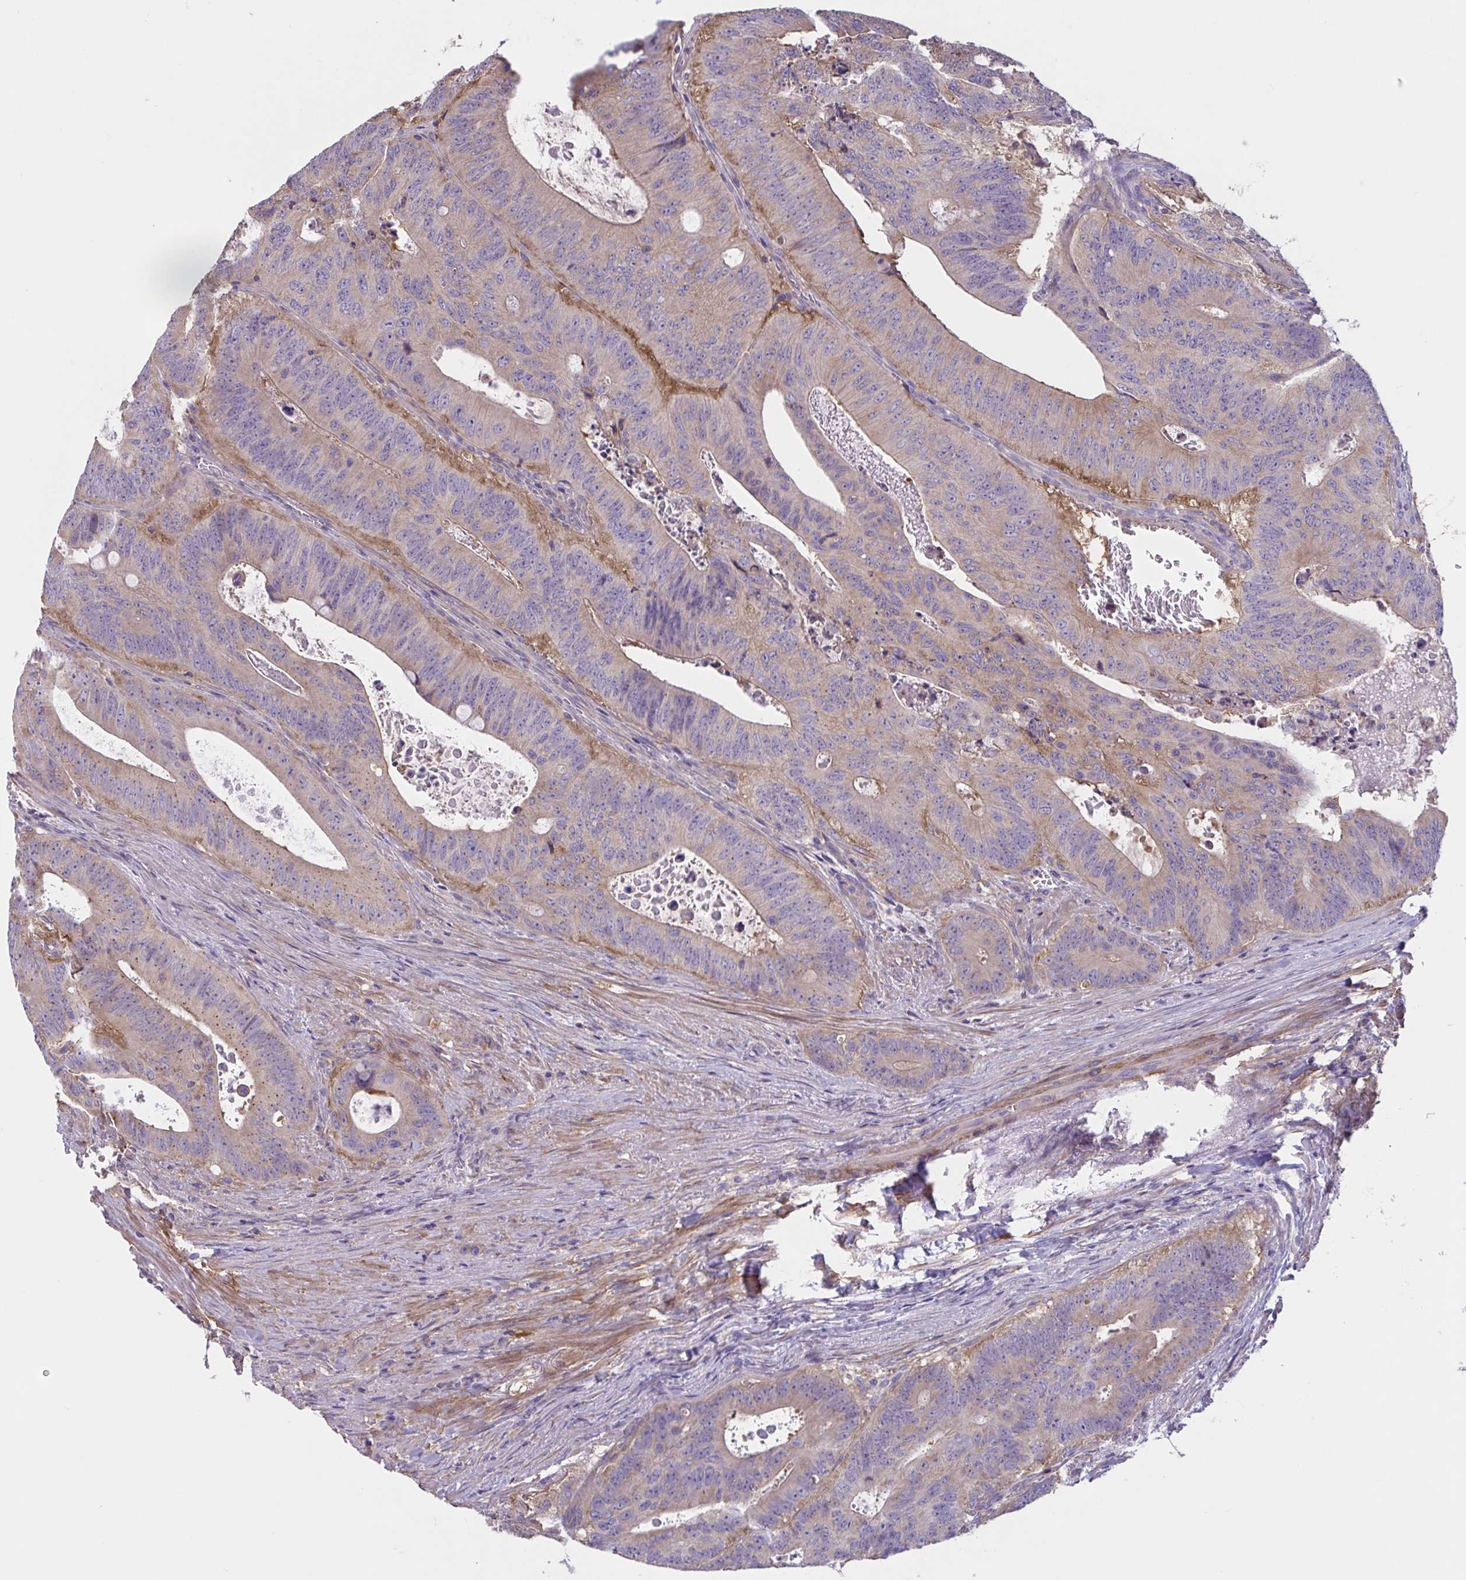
{"staining": {"intensity": "weak", "quantity": "25%-75%", "location": "cytoplasmic/membranous"}, "tissue": "colorectal cancer", "cell_type": "Tumor cells", "image_type": "cancer", "snomed": [{"axis": "morphology", "description": "Adenocarcinoma, NOS"}, {"axis": "topography", "description": "Colon"}], "caption": "Colorectal cancer (adenocarcinoma) tissue exhibits weak cytoplasmic/membranous expression in about 25%-75% of tumor cells, visualized by immunohistochemistry. (DAB (3,3'-diaminobenzidine) = brown stain, brightfield microscopy at high magnification).", "gene": "WNT9B", "patient": {"sex": "male", "age": 62}}